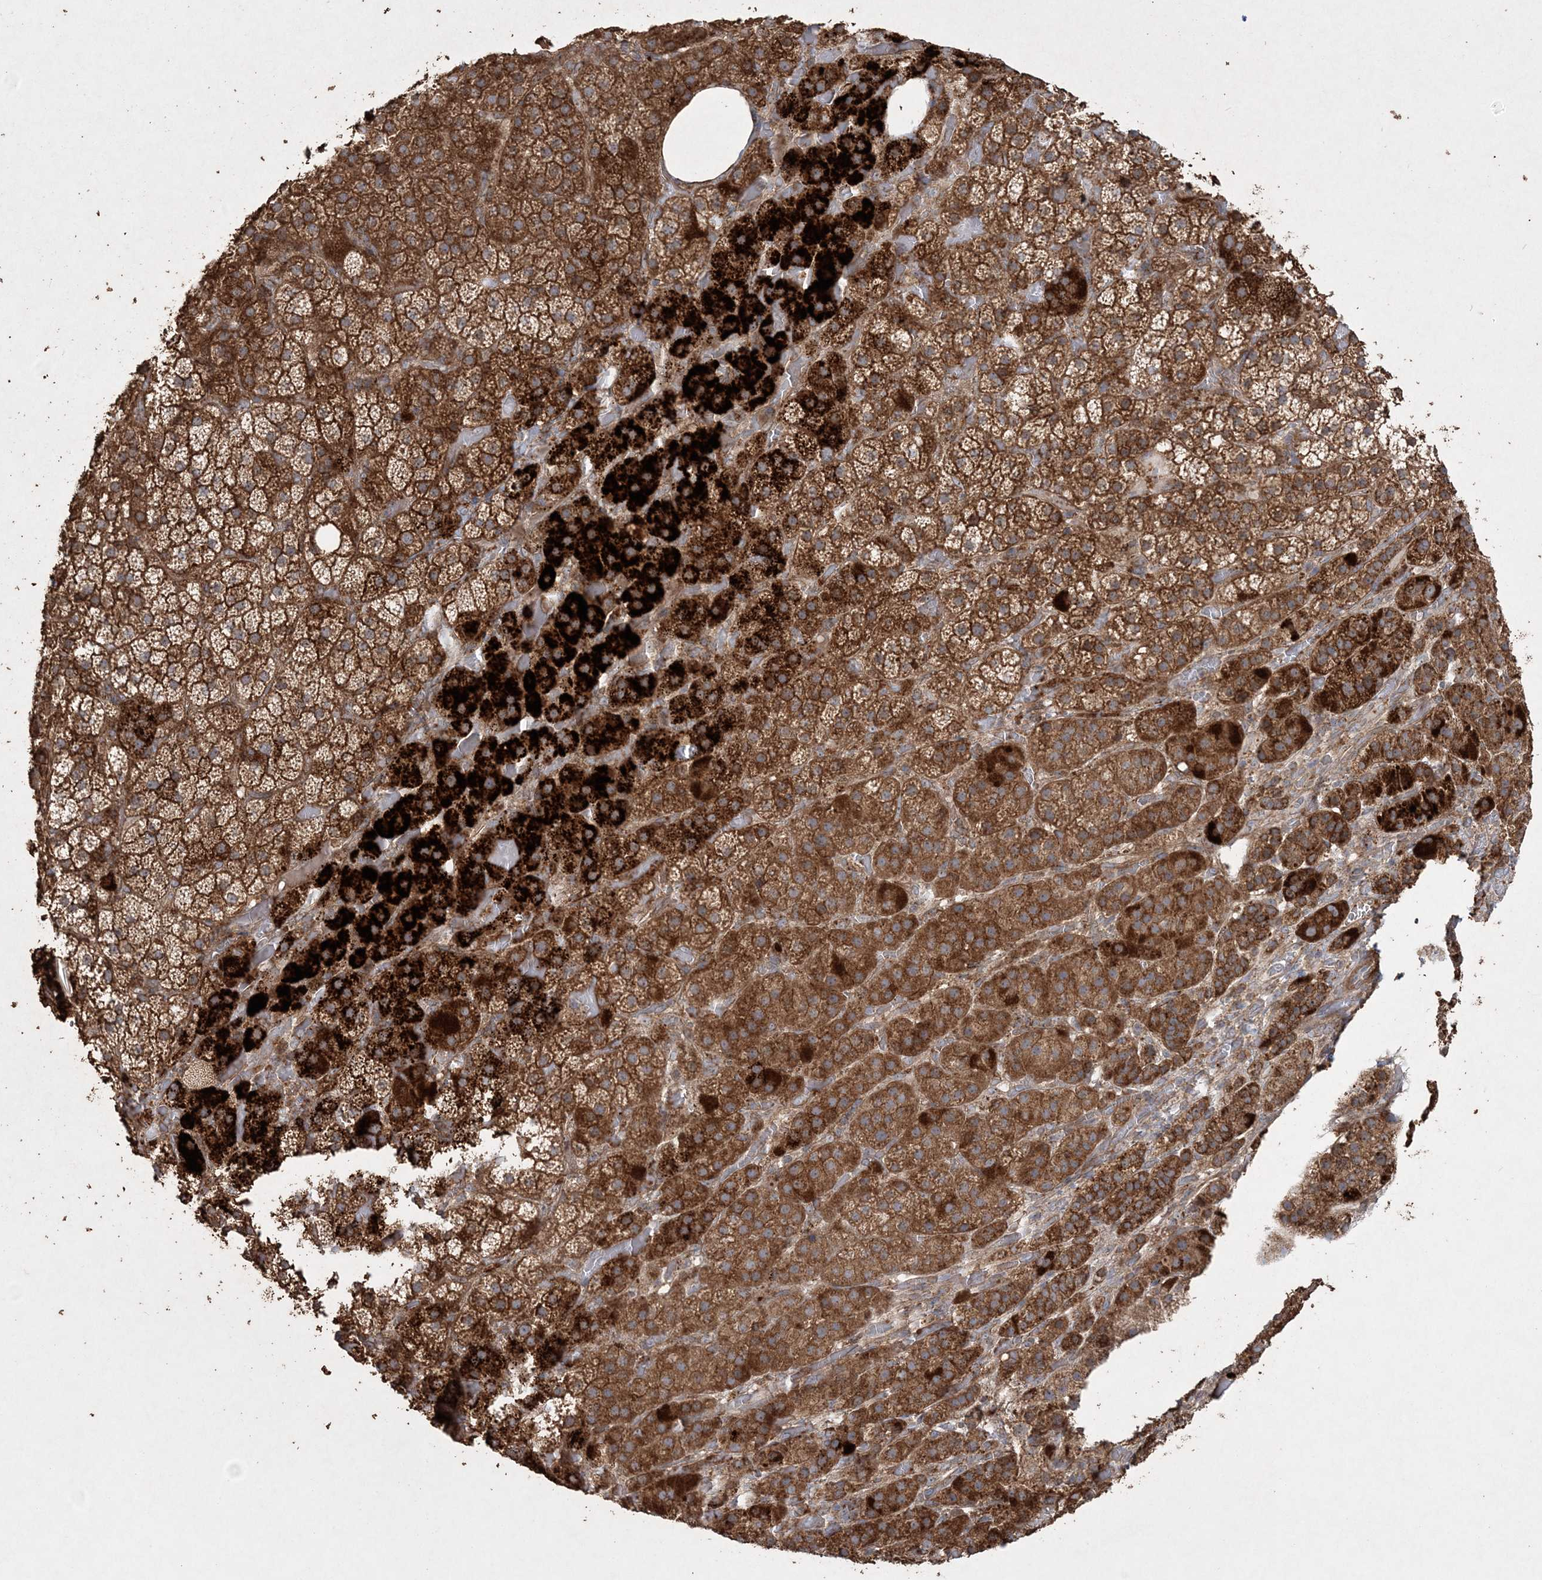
{"staining": {"intensity": "strong", "quantity": ">75%", "location": "cytoplasmic/membranous"}, "tissue": "adrenal gland", "cell_type": "Glandular cells", "image_type": "normal", "snomed": [{"axis": "morphology", "description": "Normal tissue, NOS"}, {"axis": "topography", "description": "Adrenal gland"}], "caption": "This image demonstrates immunohistochemistry (IHC) staining of normal adrenal gland, with high strong cytoplasmic/membranous positivity in about >75% of glandular cells.", "gene": "TTC7A", "patient": {"sex": "female", "age": 59}}